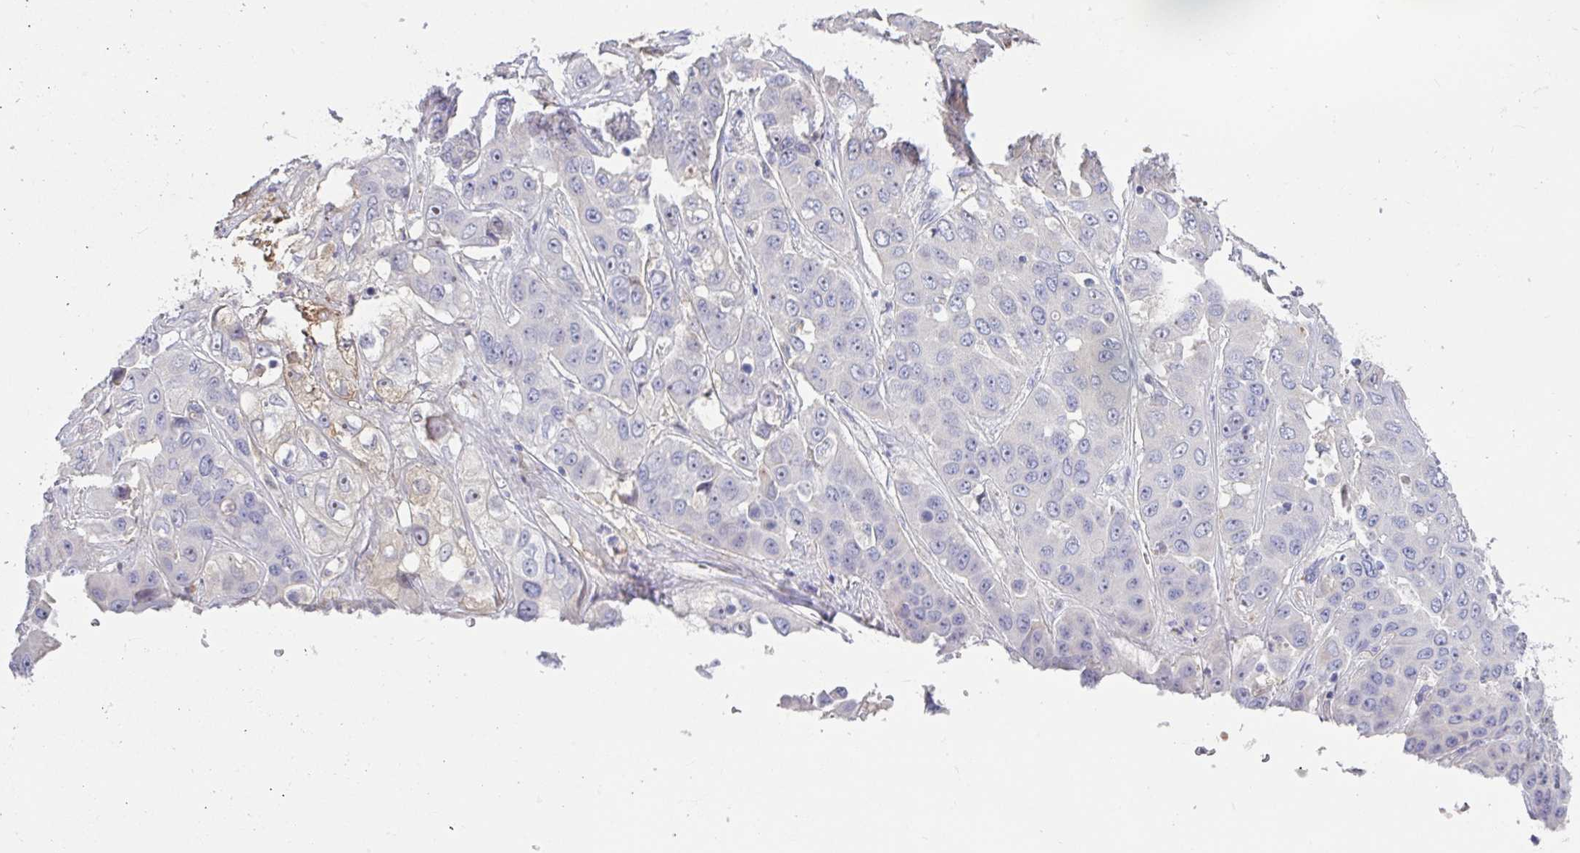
{"staining": {"intensity": "negative", "quantity": "none", "location": "none"}, "tissue": "liver cancer", "cell_type": "Tumor cells", "image_type": "cancer", "snomed": [{"axis": "morphology", "description": "Cholangiocarcinoma"}, {"axis": "topography", "description": "Liver"}], "caption": "Immunohistochemical staining of human liver cholangiocarcinoma exhibits no significant staining in tumor cells.", "gene": "ANO5", "patient": {"sex": "female", "age": 52}}